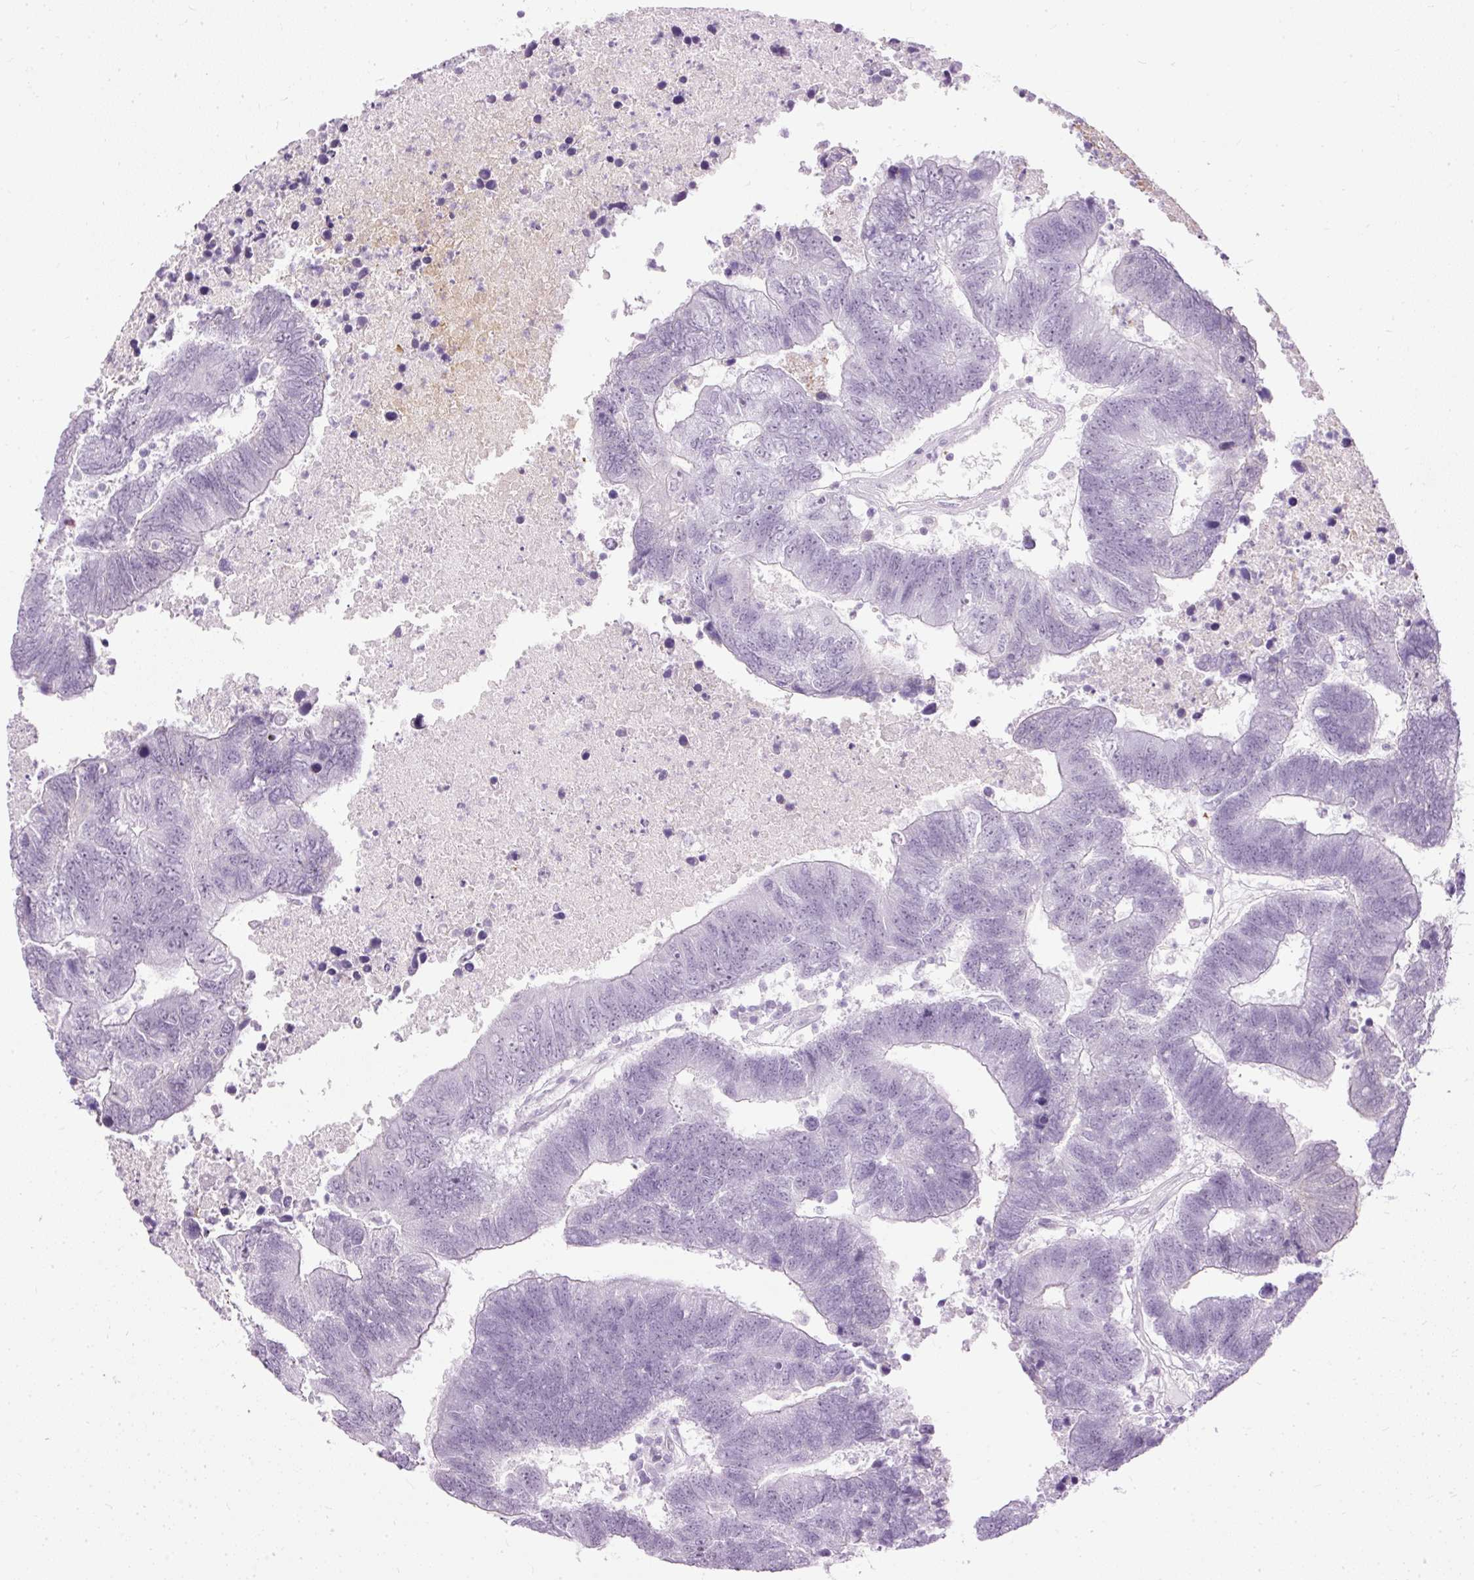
{"staining": {"intensity": "negative", "quantity": "none", "location": "none"}, "tissue": "colorectal cancer", "cell_type": "Tumor cells", "image_type": "cancer", "snomed": [{"axis": "morphology", "description": "Adenocarcinoma, NOS"}, {"axis": "topography", "description": "Colon"}], "caption": "Colorectal cancer stained for a protein using IHC reveals no staining tumor cells.", "gene": "PDE6B", "patient": {"sex": "female", "age": 48}}